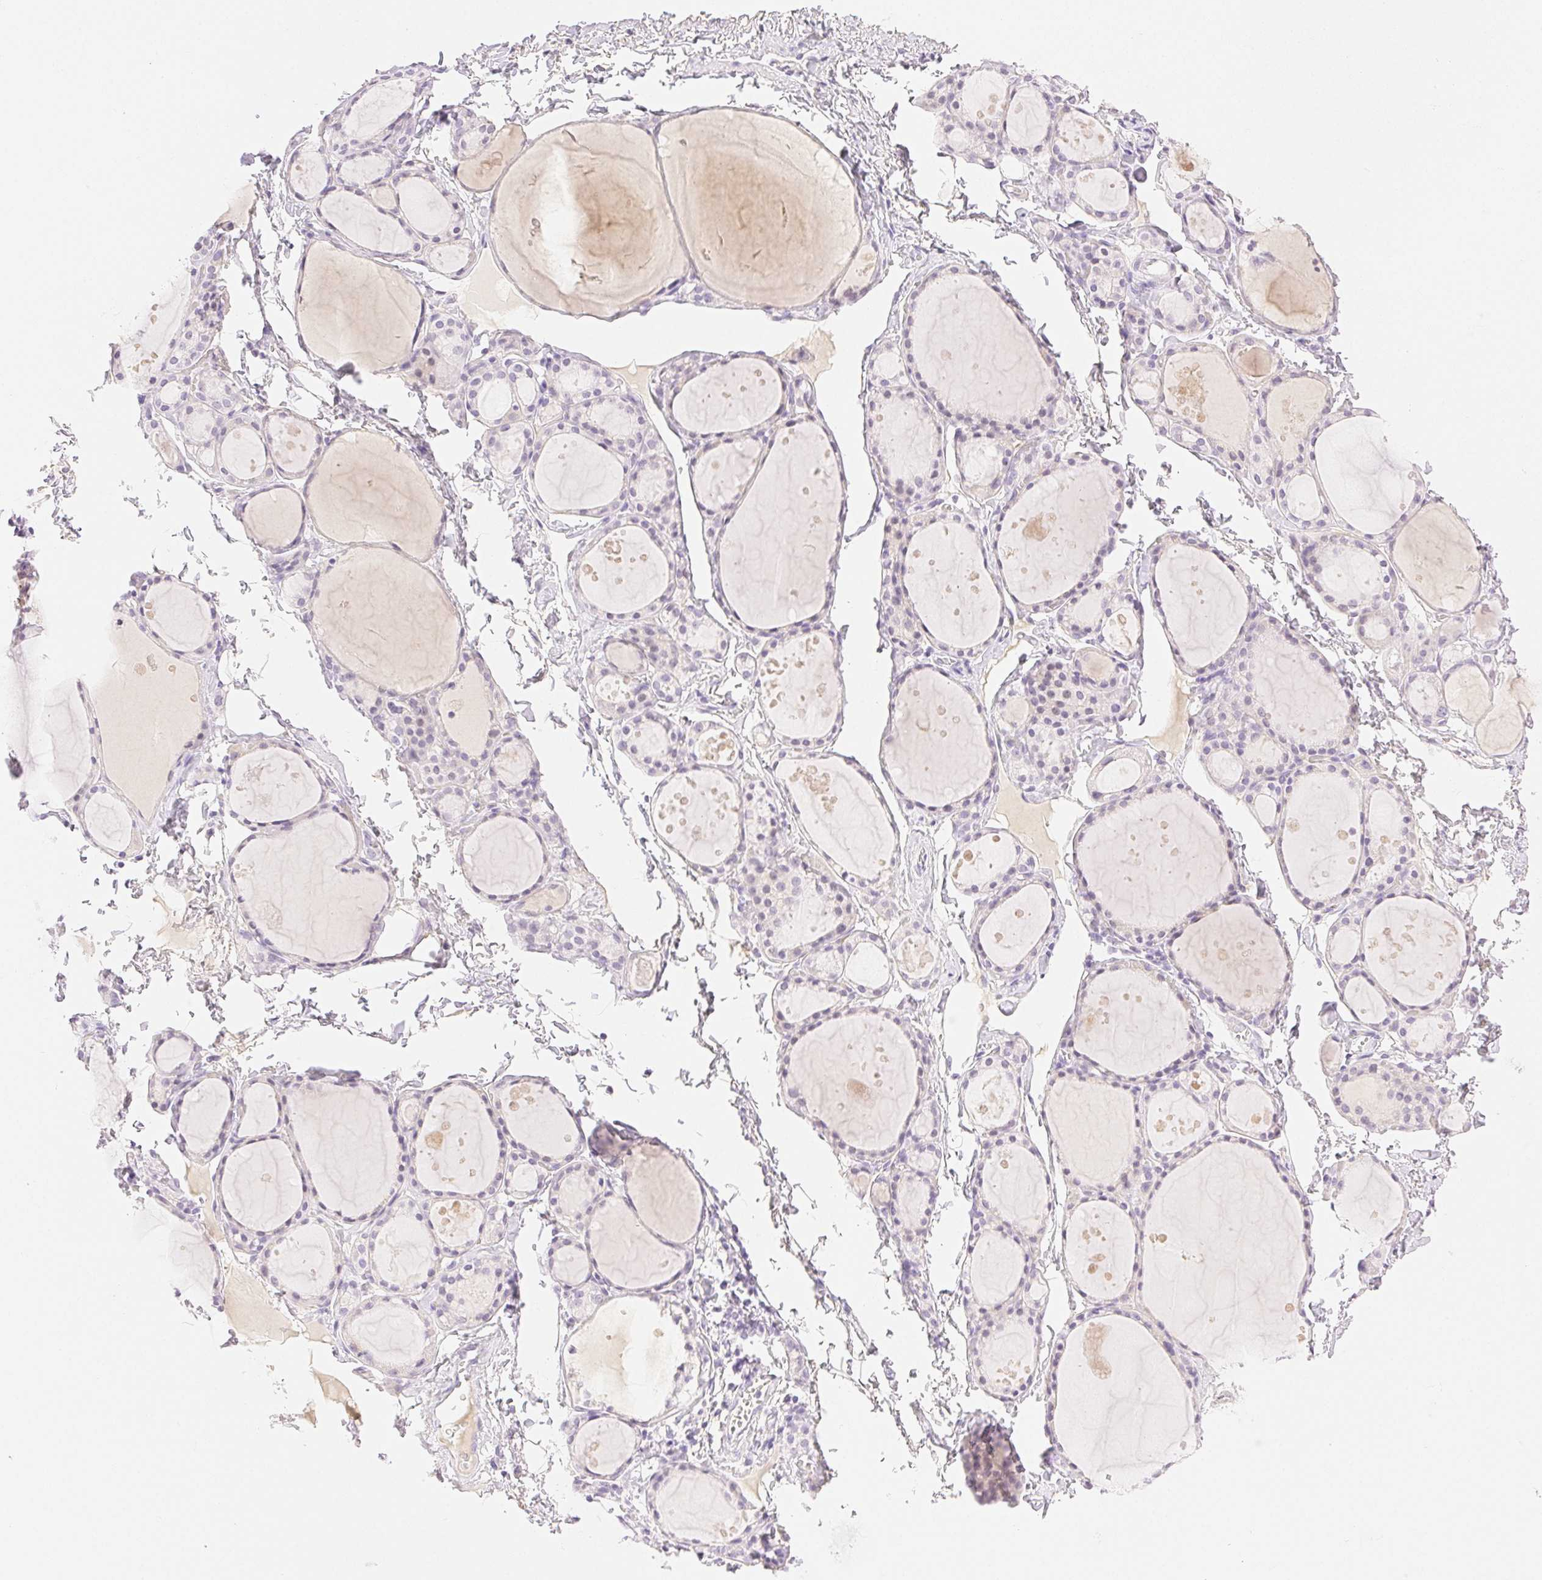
{"staining": {"intensity": "negative", "quantity": "none", "location": "none"}, "tissue": "thyroid gland", "cell_type": "Glandular cells", "image_type": "normal", "snomed": [{"axis": "morphology", "description": "Normal tissue, NOS"}, {"axis": "topography", "description": "Thyroid gland"}], "caption": "IHC histopathology image of normal thyroid gland: human thyroid gland stained with DAB (3,3'-diaminobenzidine) displays no significant protein expression in glandular cells. (DAB (3,3'-diaminobenzidine) IHC visualized using brightfield microscopy, high magnification).", "gene": "SPACA4", "patient": {"sex": "male", "age": 68}}